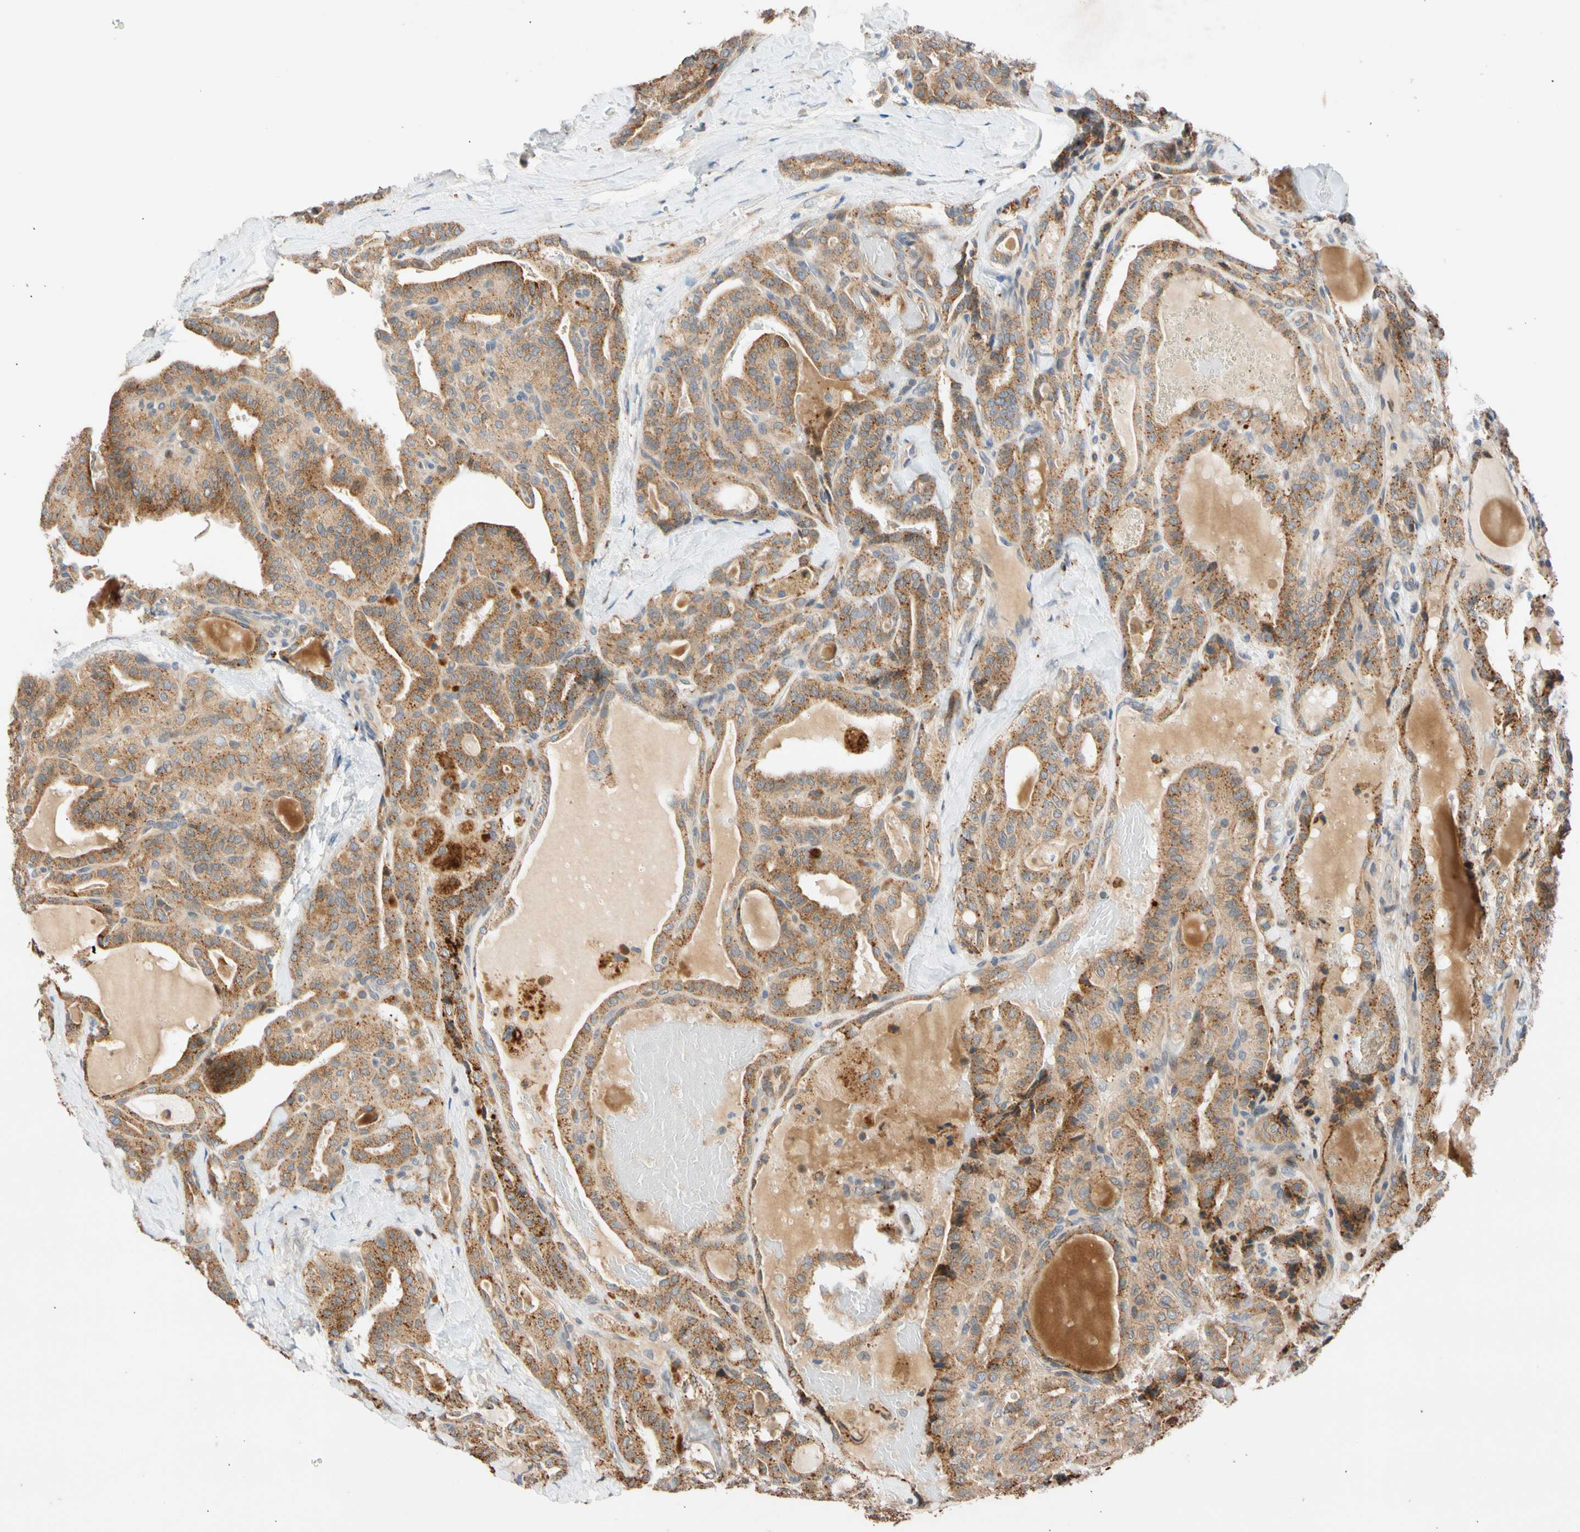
{"staining": {"intensity": "strong", "quantity": ">75%", "location": "cytoplasmic/membranous"}, "tissue": "thyroid cancer", "cell_type": "Tumor cells", "image_type": "cancer", "snomed": [{"axis": "morphology", "description": "Papillary adenocarcinoma, NOS"}, {"axis": "topography", "description": "Thyroid gland"}], "caption": "Immunohistochemical staining of human thyroid papillary adenocarcinoma shows strong cytoplasmic/membranous protein positivity in approximately >75% of tumor cells.", "gene": "CNST", "patient": {"sex": "male", "age": 77}}